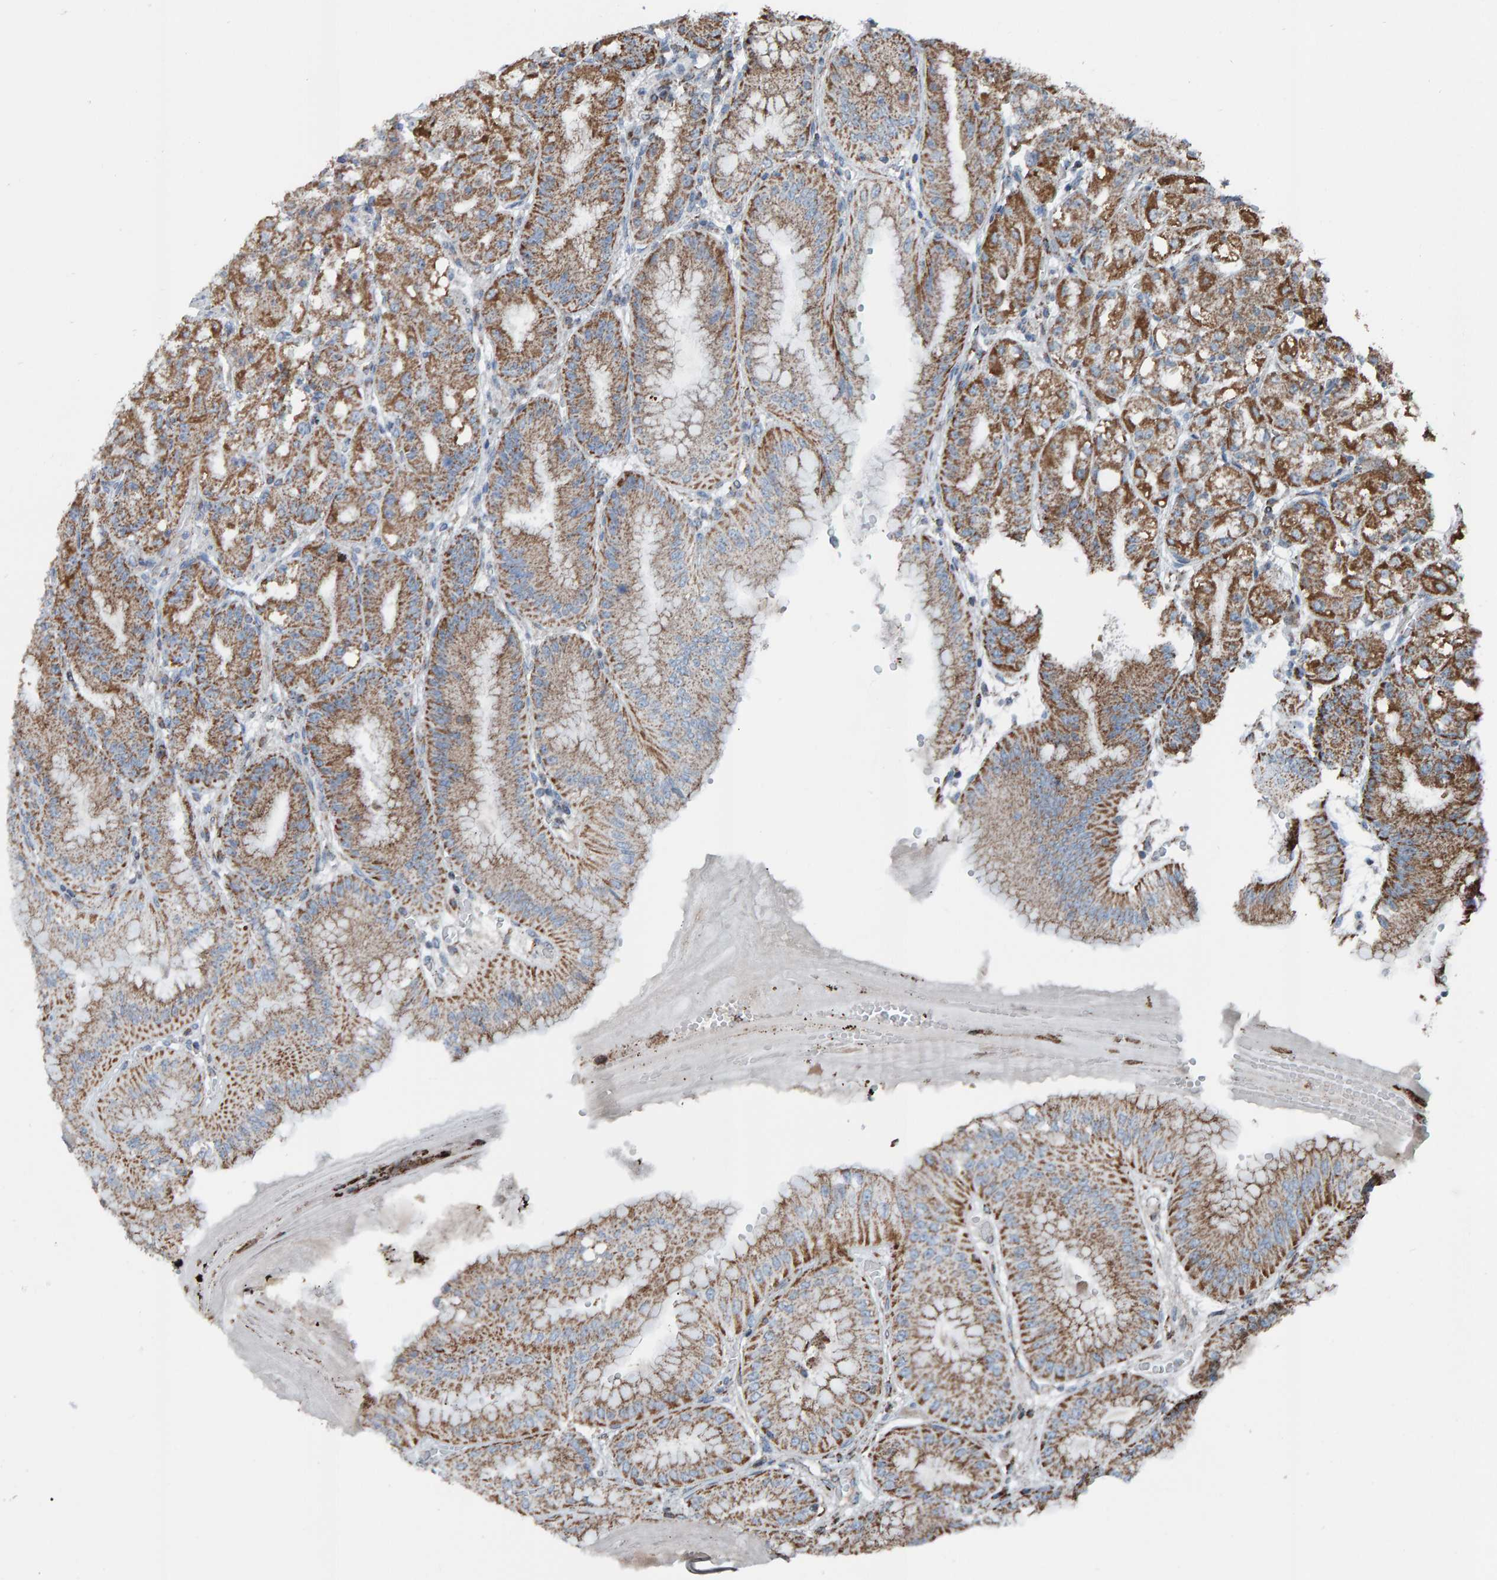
{"staining": {"intensity": "moderate", "quantity": ">75%", "location": "cytoplasmic/membranous"}, "tissue": "stomach", "cell_type": "Glandular cells", "image_type": "normal", "snomed": [{"axis": "morphology", "description": "Normal tissue, NOS"}, {"axis": "topography", "description": "Stomach, lower"}], "caption": "A medium amount of moderate cytoplasmic/membranous expression is seen in about >75% of glandular cells in benign stomach. (IHC, brightfield microscopy, high magnification).", "gene": "ZNF48", "patient": {"sex": "male", "age": 71}}